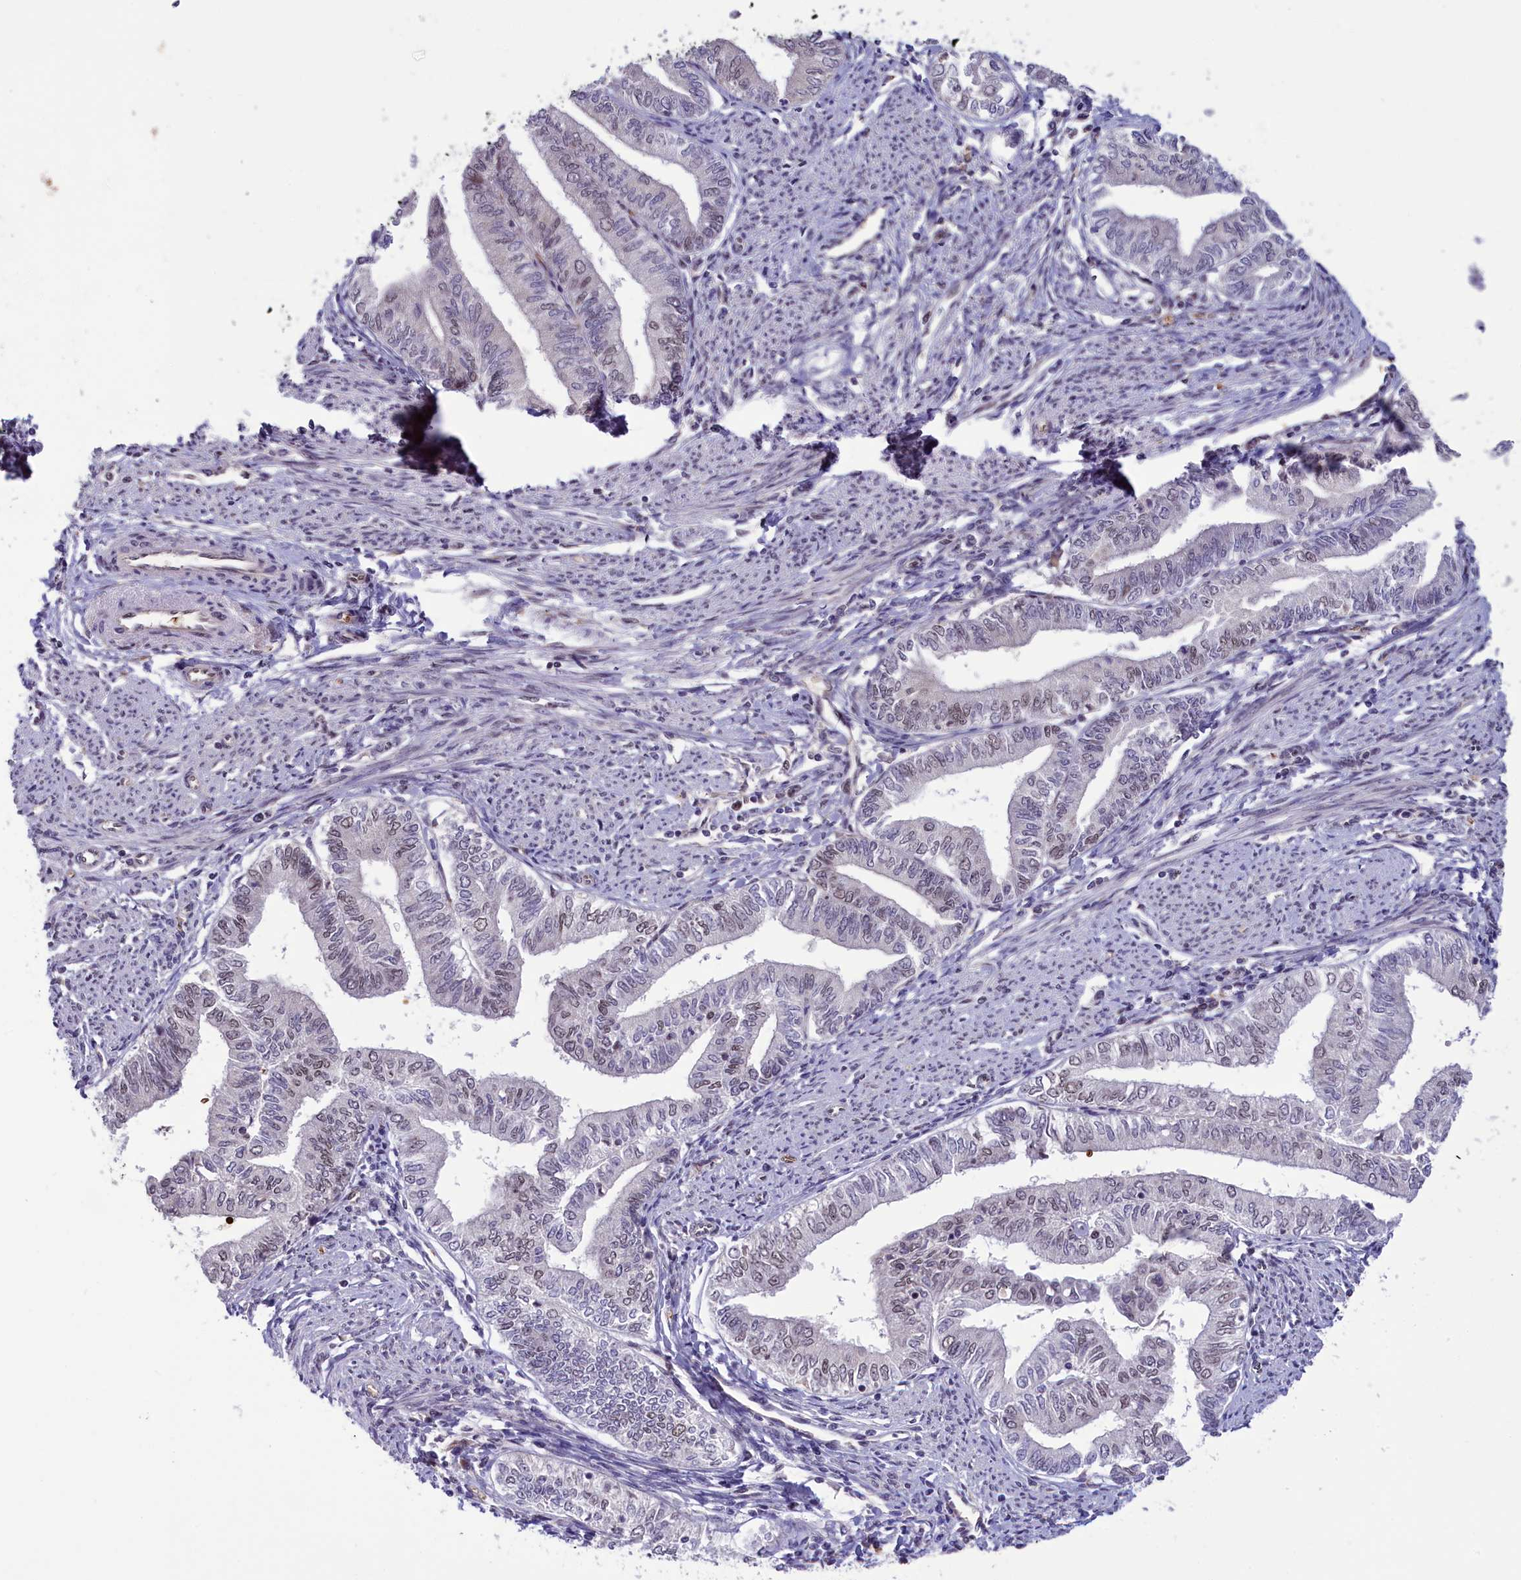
{"staining": {"intensity": "weak", "quantity": "25%-75%", "location": "nuclear"}, "tissue": "endometrial cancer", "cell_type": "Tumor cells", "image_type": "cancer", "snomed": [{"axis": "morphology", "description": "Adenocarcinoma, NOS"}, {"axis": "topography", "description": "Endometrium"}], "caption": "Adenocarcinoma (endometrial) tissue shows weak nuclear staining in about 25%-75% of tumor cells, visualized by immunohistochemistry. (DAB IHC with brightfield microscopy, high magnification).", "gene": "MPHOSPH8", "patient": {"sex": "female", "age": 66}}